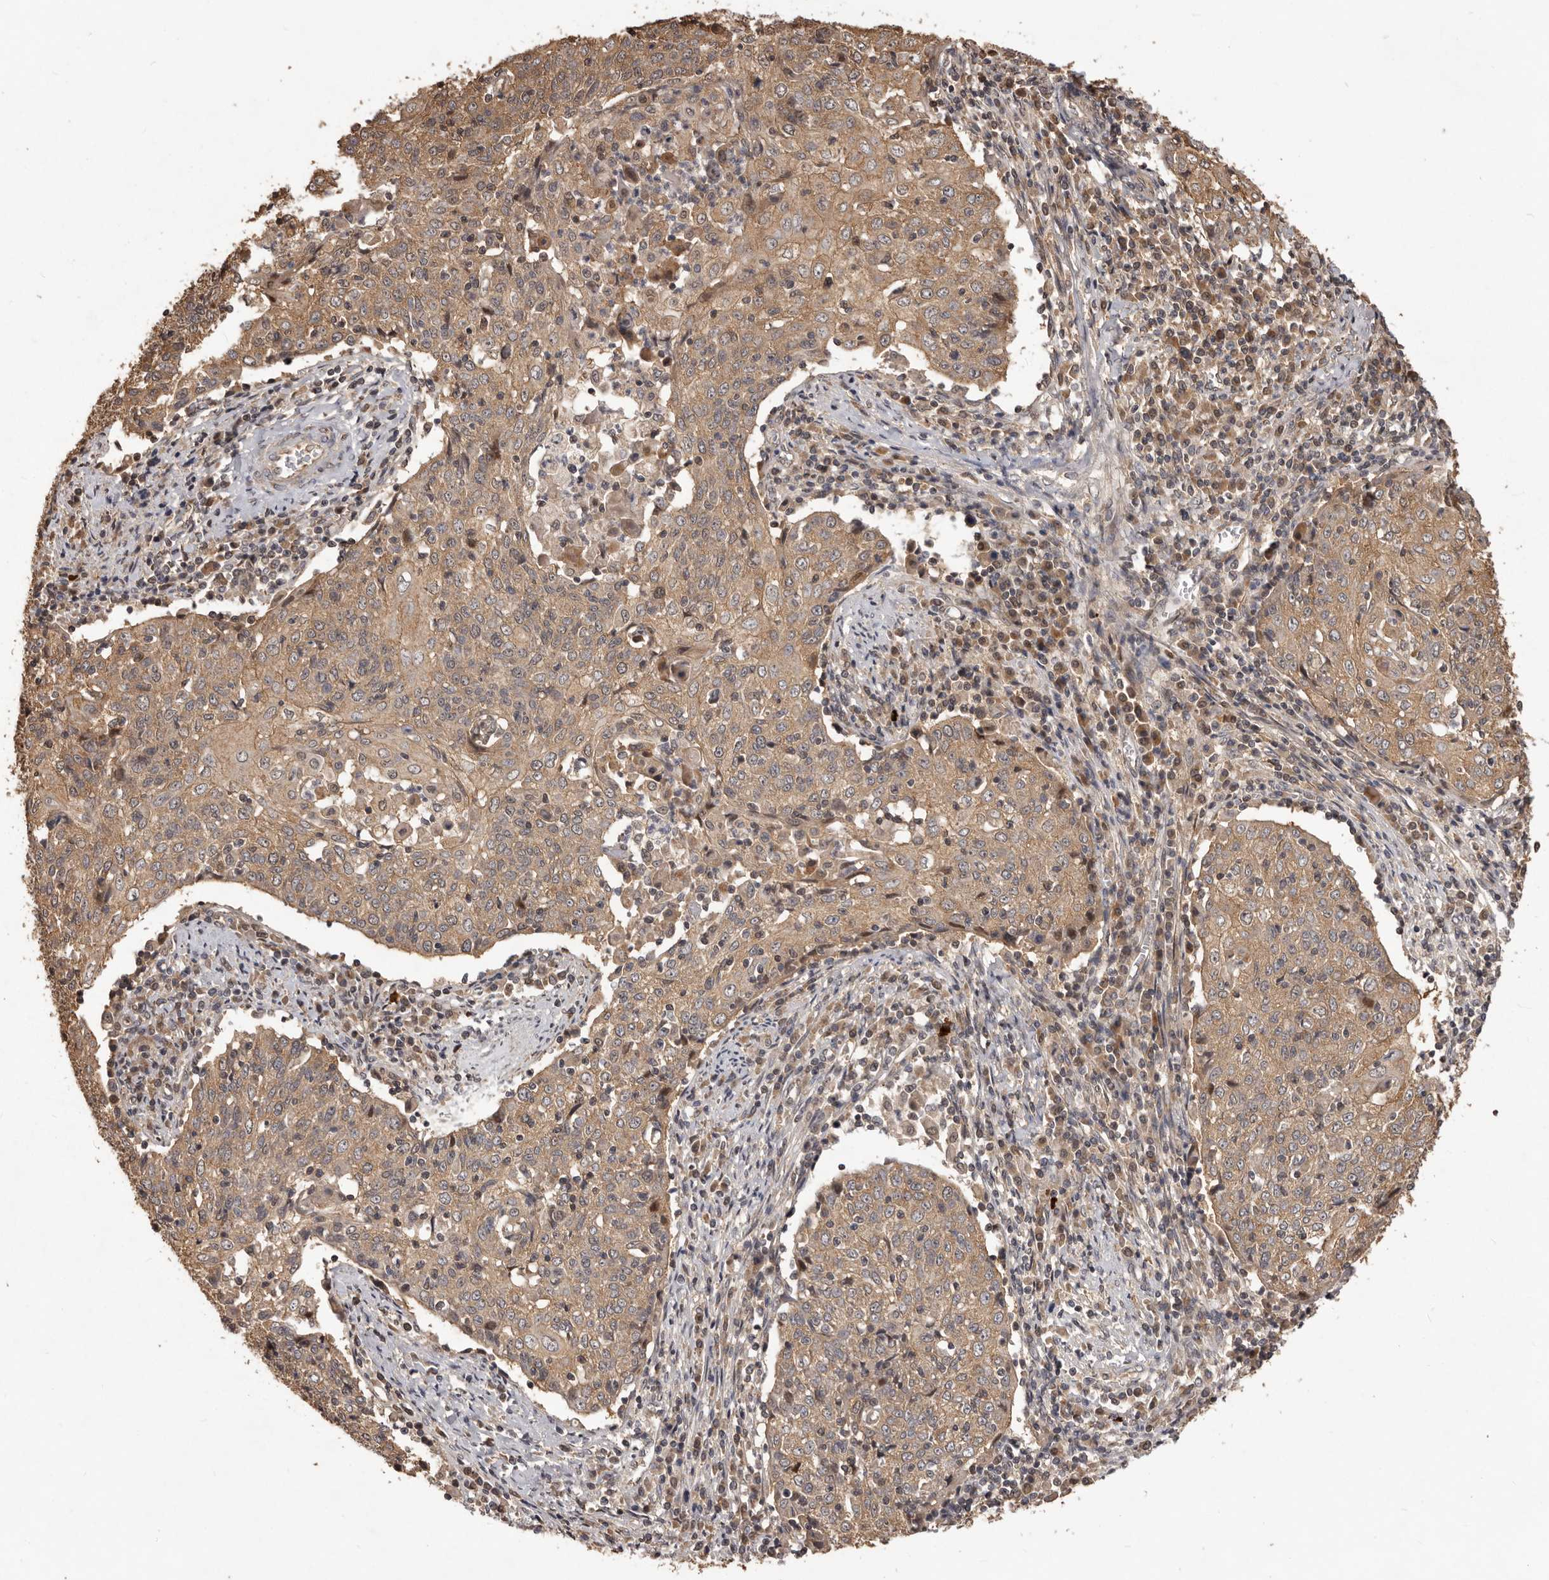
{"staining": {"intensity": "moderate", "quantity": ">75%", "location": "cytoplasmic/membranous"}, "tissue": "cervical cancer", "cell_type": "Tumor cells", "image_type": "cancer", "snomed": [{"axis": "morphology", "description": "Squamous cell carcinoma, NOS"}, {"axis": "topography", "description": "Cervix"}], "caption": "Immunohistochemistry (IHC) (DAB (3,3'-diaminobenzidine)) staining of human cervical cancer shows moderate cytoplasmic/membranous protein staining in approximately >75% of tumor cells. (DAB (3,3'-diaminobenzidine) = brown stain, brightfield microscopy at high magnification).", "gene": "MTO1", "patient": {"sex": "female", "age": 48}}